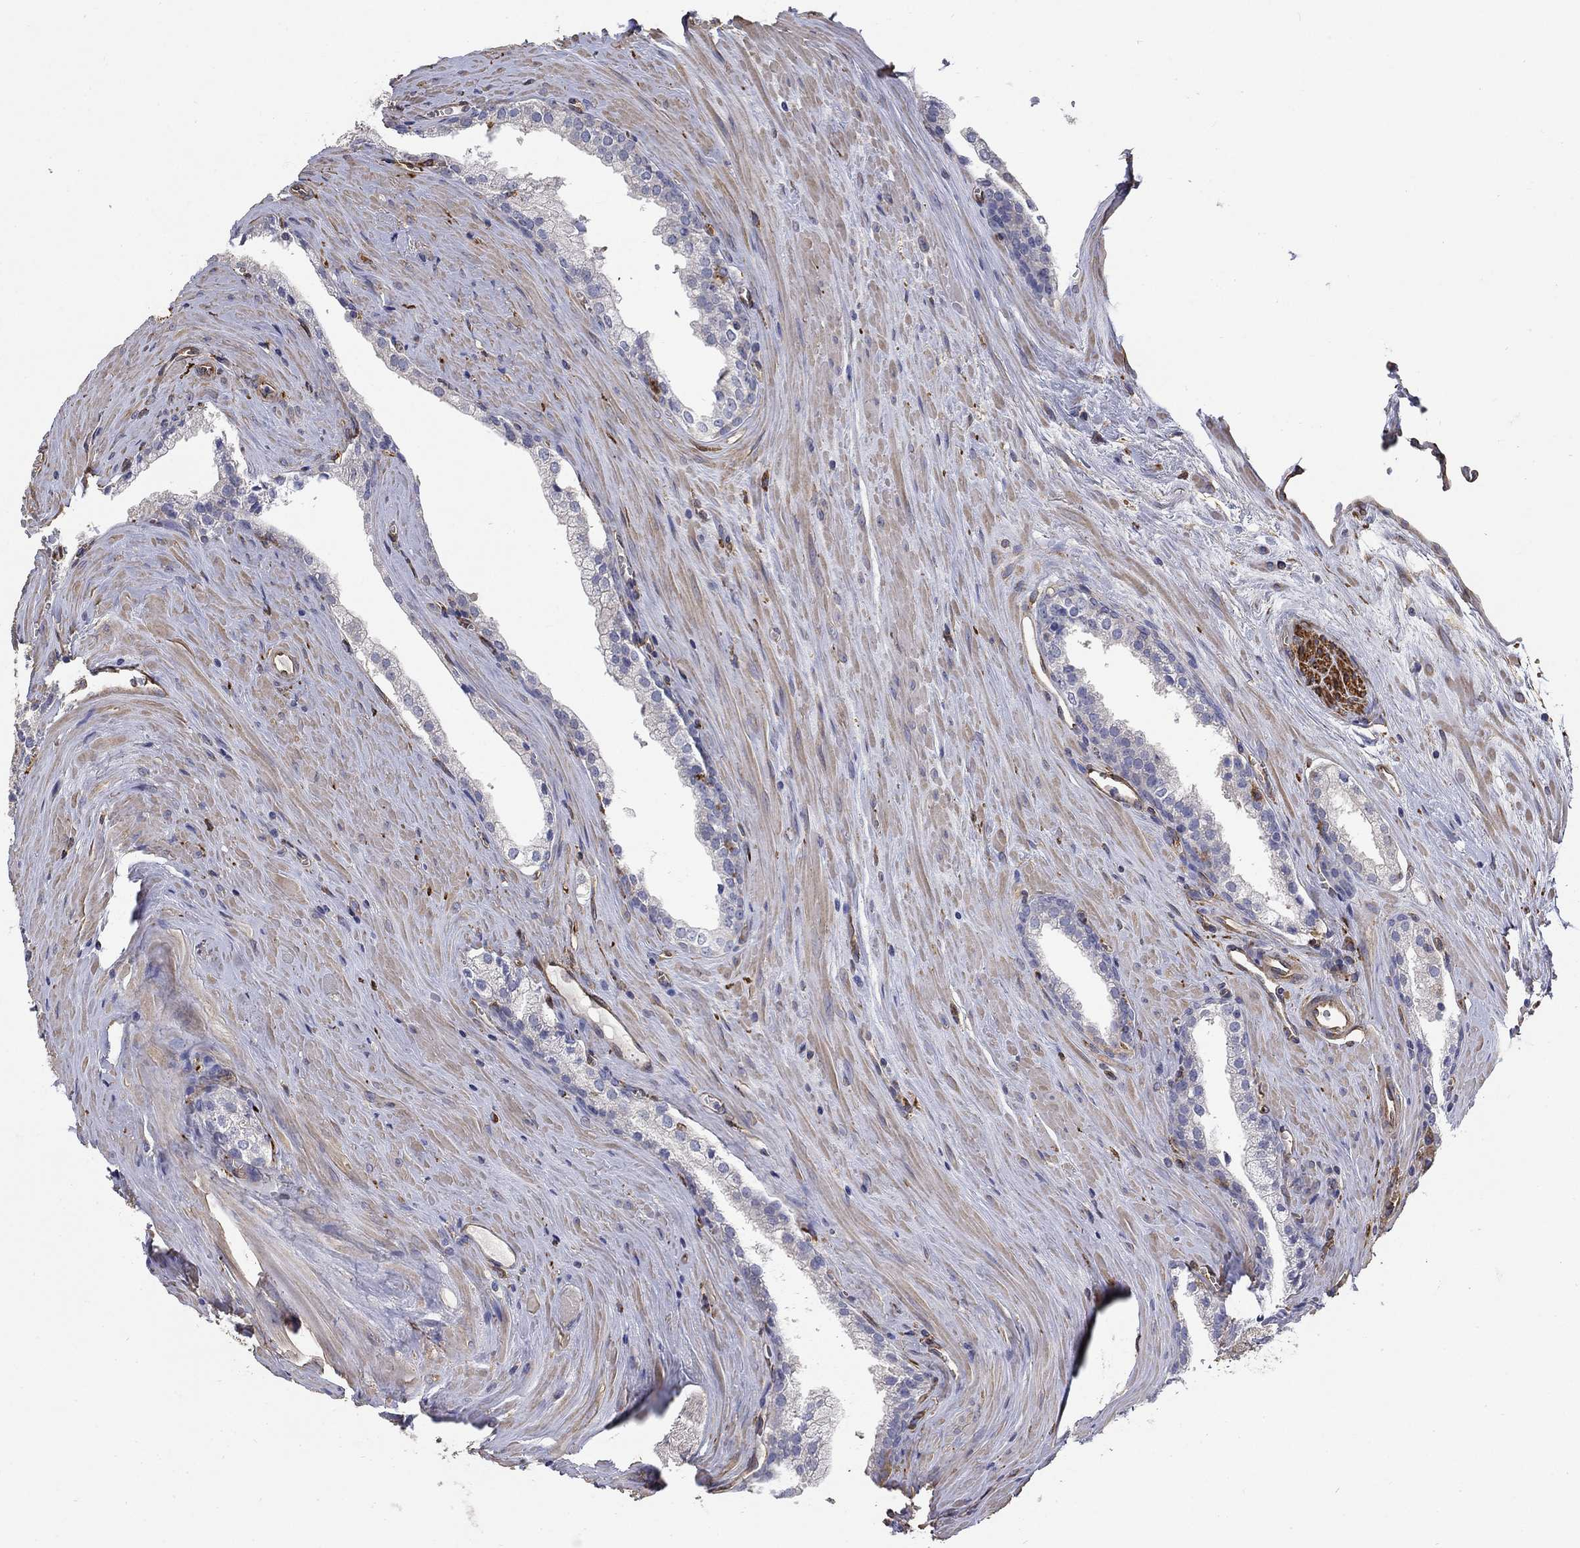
{"staining": {"intensity": "negative", "quantity": "none", "location": "none"}, "tissue": "prostate cancer", "cell_type": "Tumor cells", "image_type": "cancer", "snomed": [{"axis": "morphology", "description": "Adenocarcinoma, NOS"}, {"axis": "topography", "description": "Prostate"}], "caption": "There is no significant staining in tumor cells of prostate cancer (adenocarcinoma).", "gene": "DPYSL2", "patient": {"sex": "male", "age": 72}}